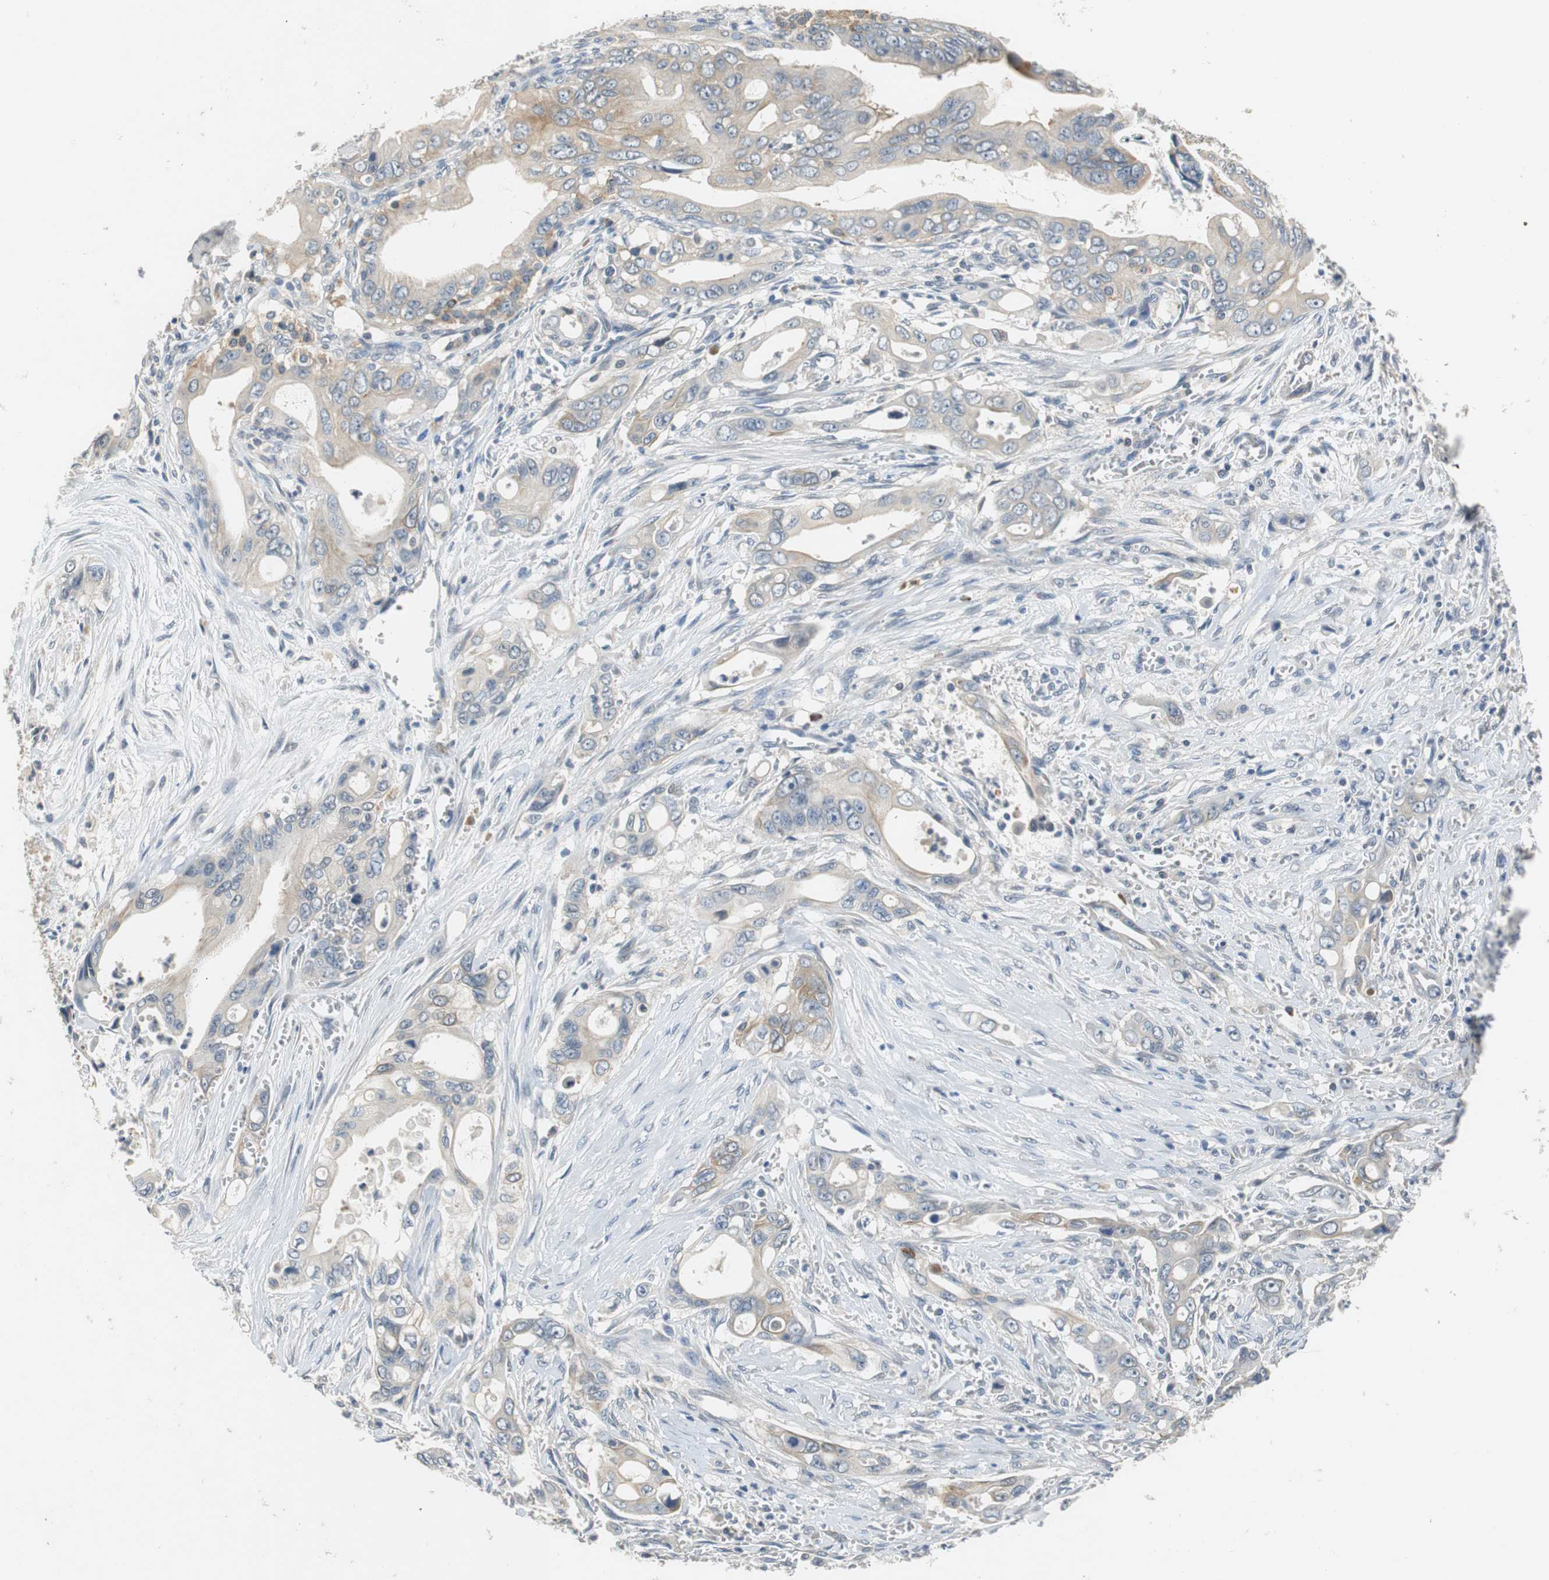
{"staining": {"intensity": "weak", "quantity": "25%-75%", "location": "cytoplasmic/membranous"}, "tissue": "pancreatic cancer", "cell_type": "Tumor cells", "image_type": "cancer", "snomed": [{"axis": "morphology", "description": "Adenocarcinoma, NOS"}, {"axis": "topography", "description": "Pancreas"}], "caption": "Protein expression analysis of human pancreatic adenocarcinoma reveals weak cytoplasmic/membranous positivity in approximately 25%-75% of tumor cells.", "gene": "GLCCI1", "patient": {"sex": "male", "age": 59}}